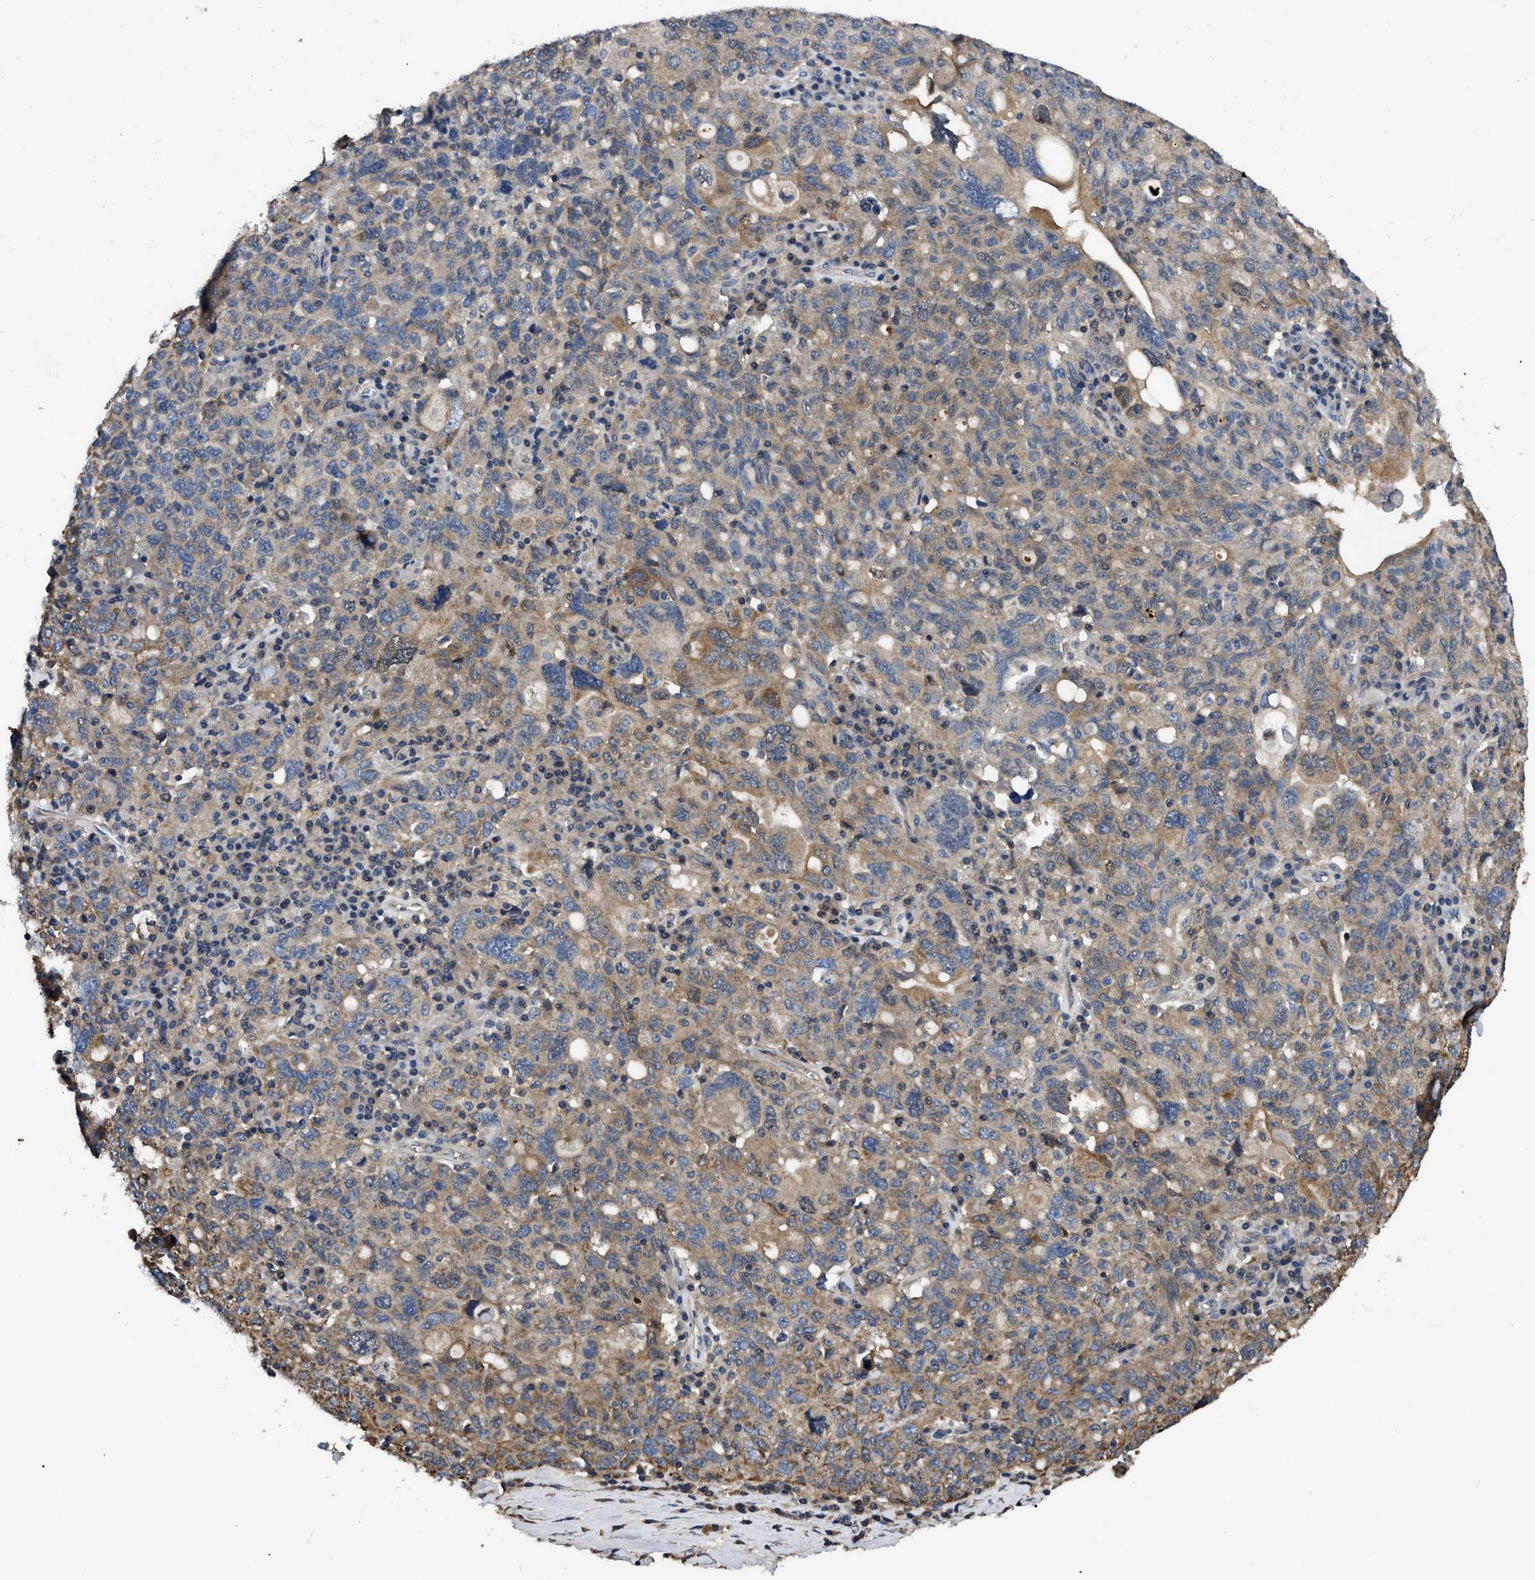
{"staining": {"intensity": "weak", "quantity": "25%-75%", "location": "cytoplasmic/membranous"}, "tissue": "ovarian cancer", "cell_type": "Tumor cells", "image_type": "cancer", "snomed": [{"axis": "morphology", "description": "Carcinoma, endometroid"}, {"axis": "topography", "description": "Ovary"}], "caption": "Human ovarian cancer (endometroid carcinoma) stained with a brown dye demonstrates weak cytoplasmic/membranous positive staining in about 25%-75% of tumor cells.", "gene": "GET4", "patient": {"sex": "female", "age": 62}}